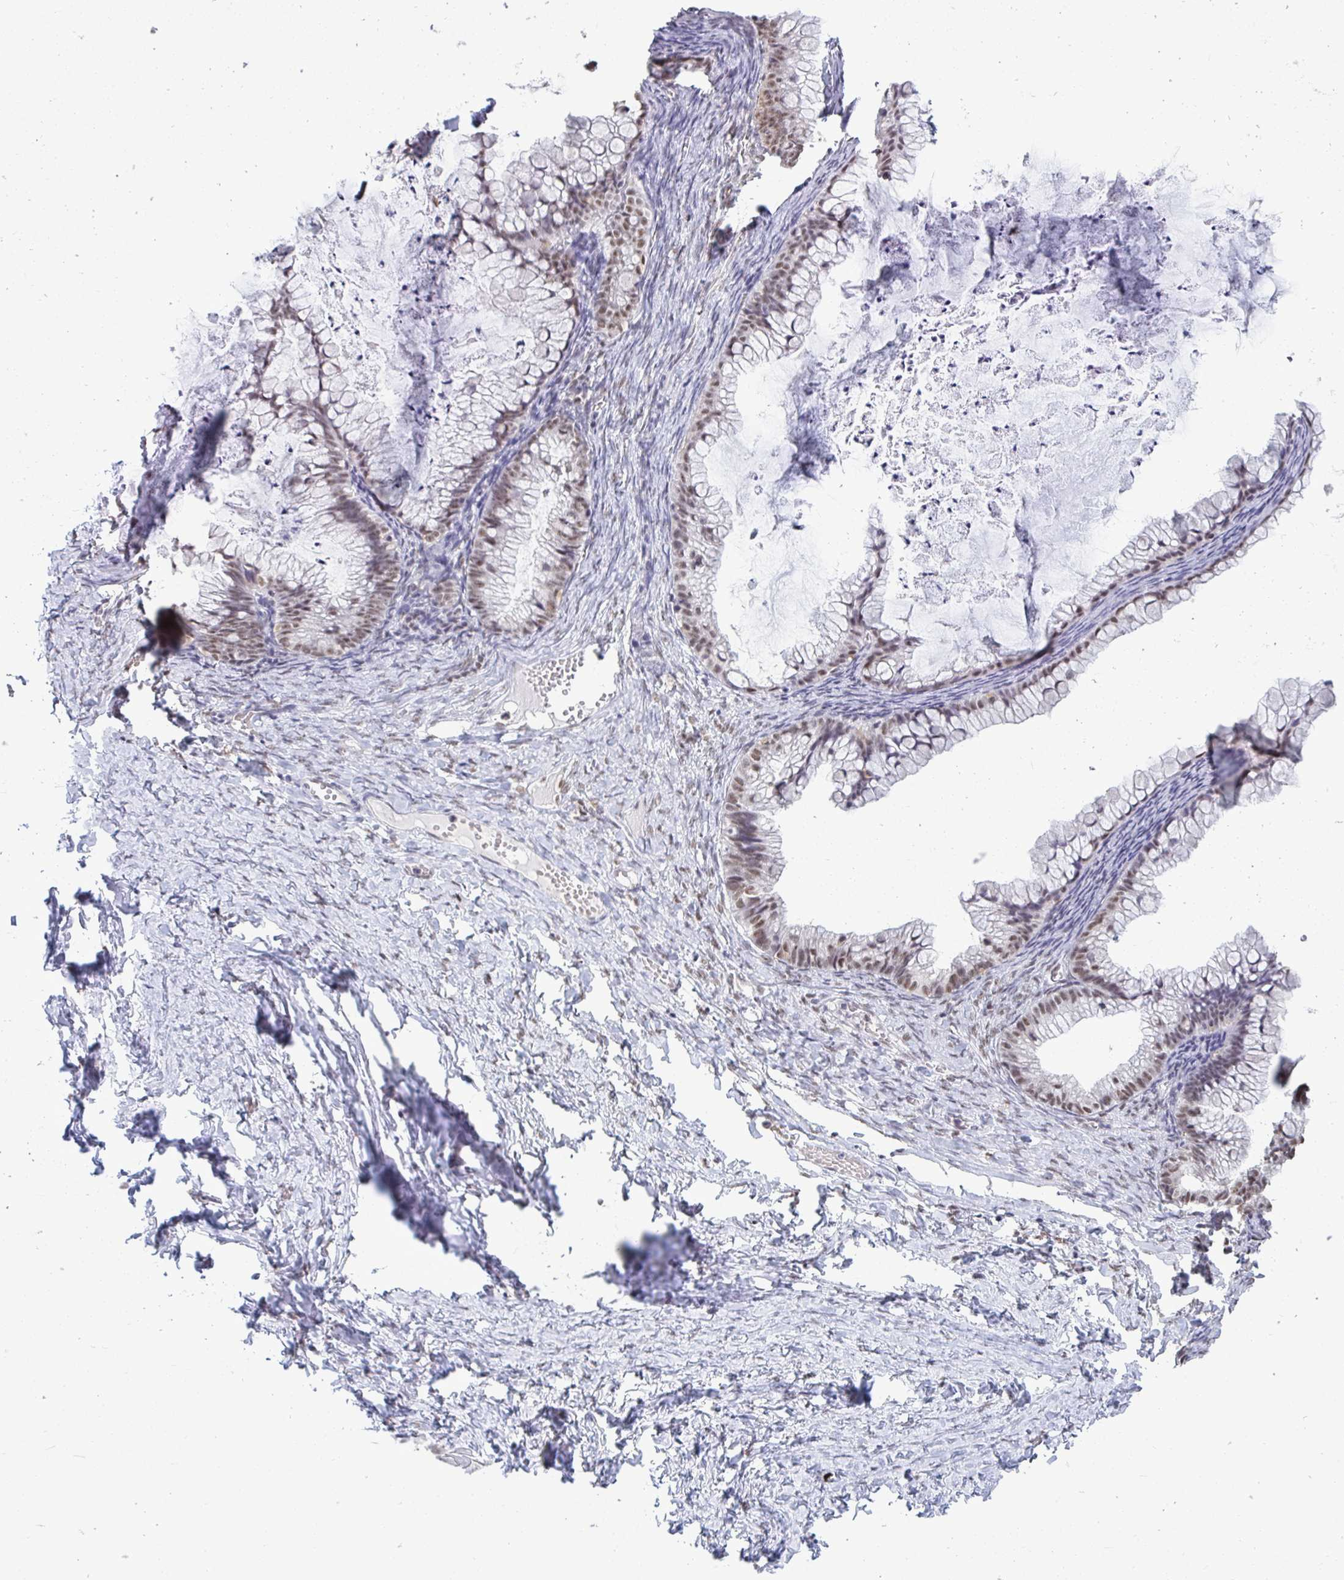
{"staining": {"intensity": "moderate", "quantity": ">75%", "location": "nuclear"}, "tissue": "ovarian cancer", "cell_type": "Tumor cells", "image_type": "cancer", "snomed": [{"axis": "morphology", "description": "Cystadenocarcinoma, mucinous, NOS"}, {"axis": "topography", "description": "Ovary"}], "caption": "Immunohistochemical staining of human ovarian cancer exhibits medium levels of moderate nuclear positivity in approximately >75% of tumor cells. The staining was performed using DAB (3,3'-diaminobenzidine) to visualize the protein expression in brown, while the nuclei were stained in blue with hematoxylin (Magnification: 20x).", "gene": "PUF60", "patient": {"sex": "female", "age": 35}}